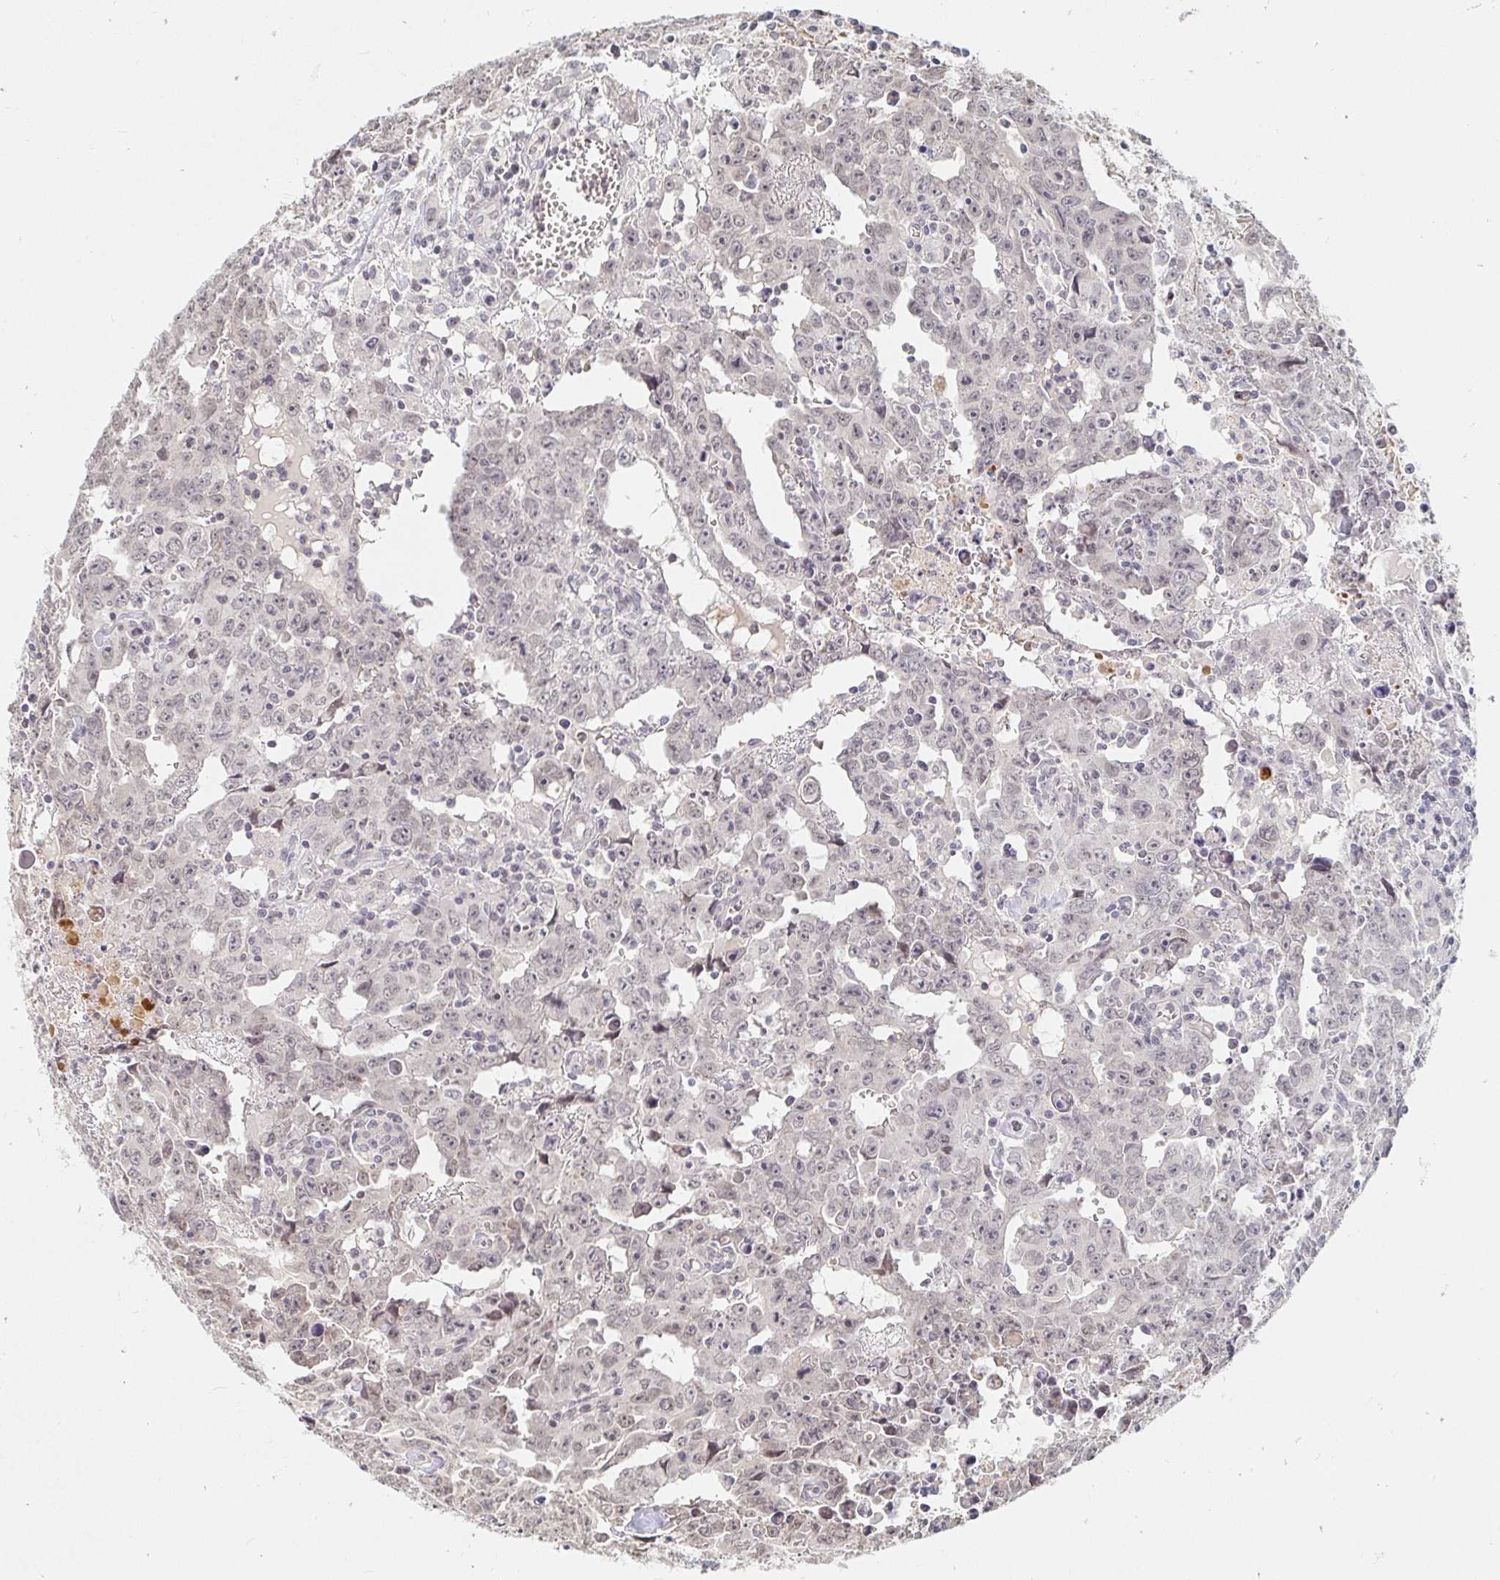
{"staining": {"intensity": "weak", "quantity": "<25%", "location": "nuclear"}, "tissue": "testis cancer", "cell_type": "Tumor cells", "image_type": "cancer", "snomed": [{"axis": "morphology", "description": "Carcinoma, Embryonal, NOS"}, {"axis": "topography", "description": "Testis"}], "caption": "Tumor cells show no significant positivity in testis cancer.", "gene": "CHD2", "patient": {"sex": "male", "age": 22}}